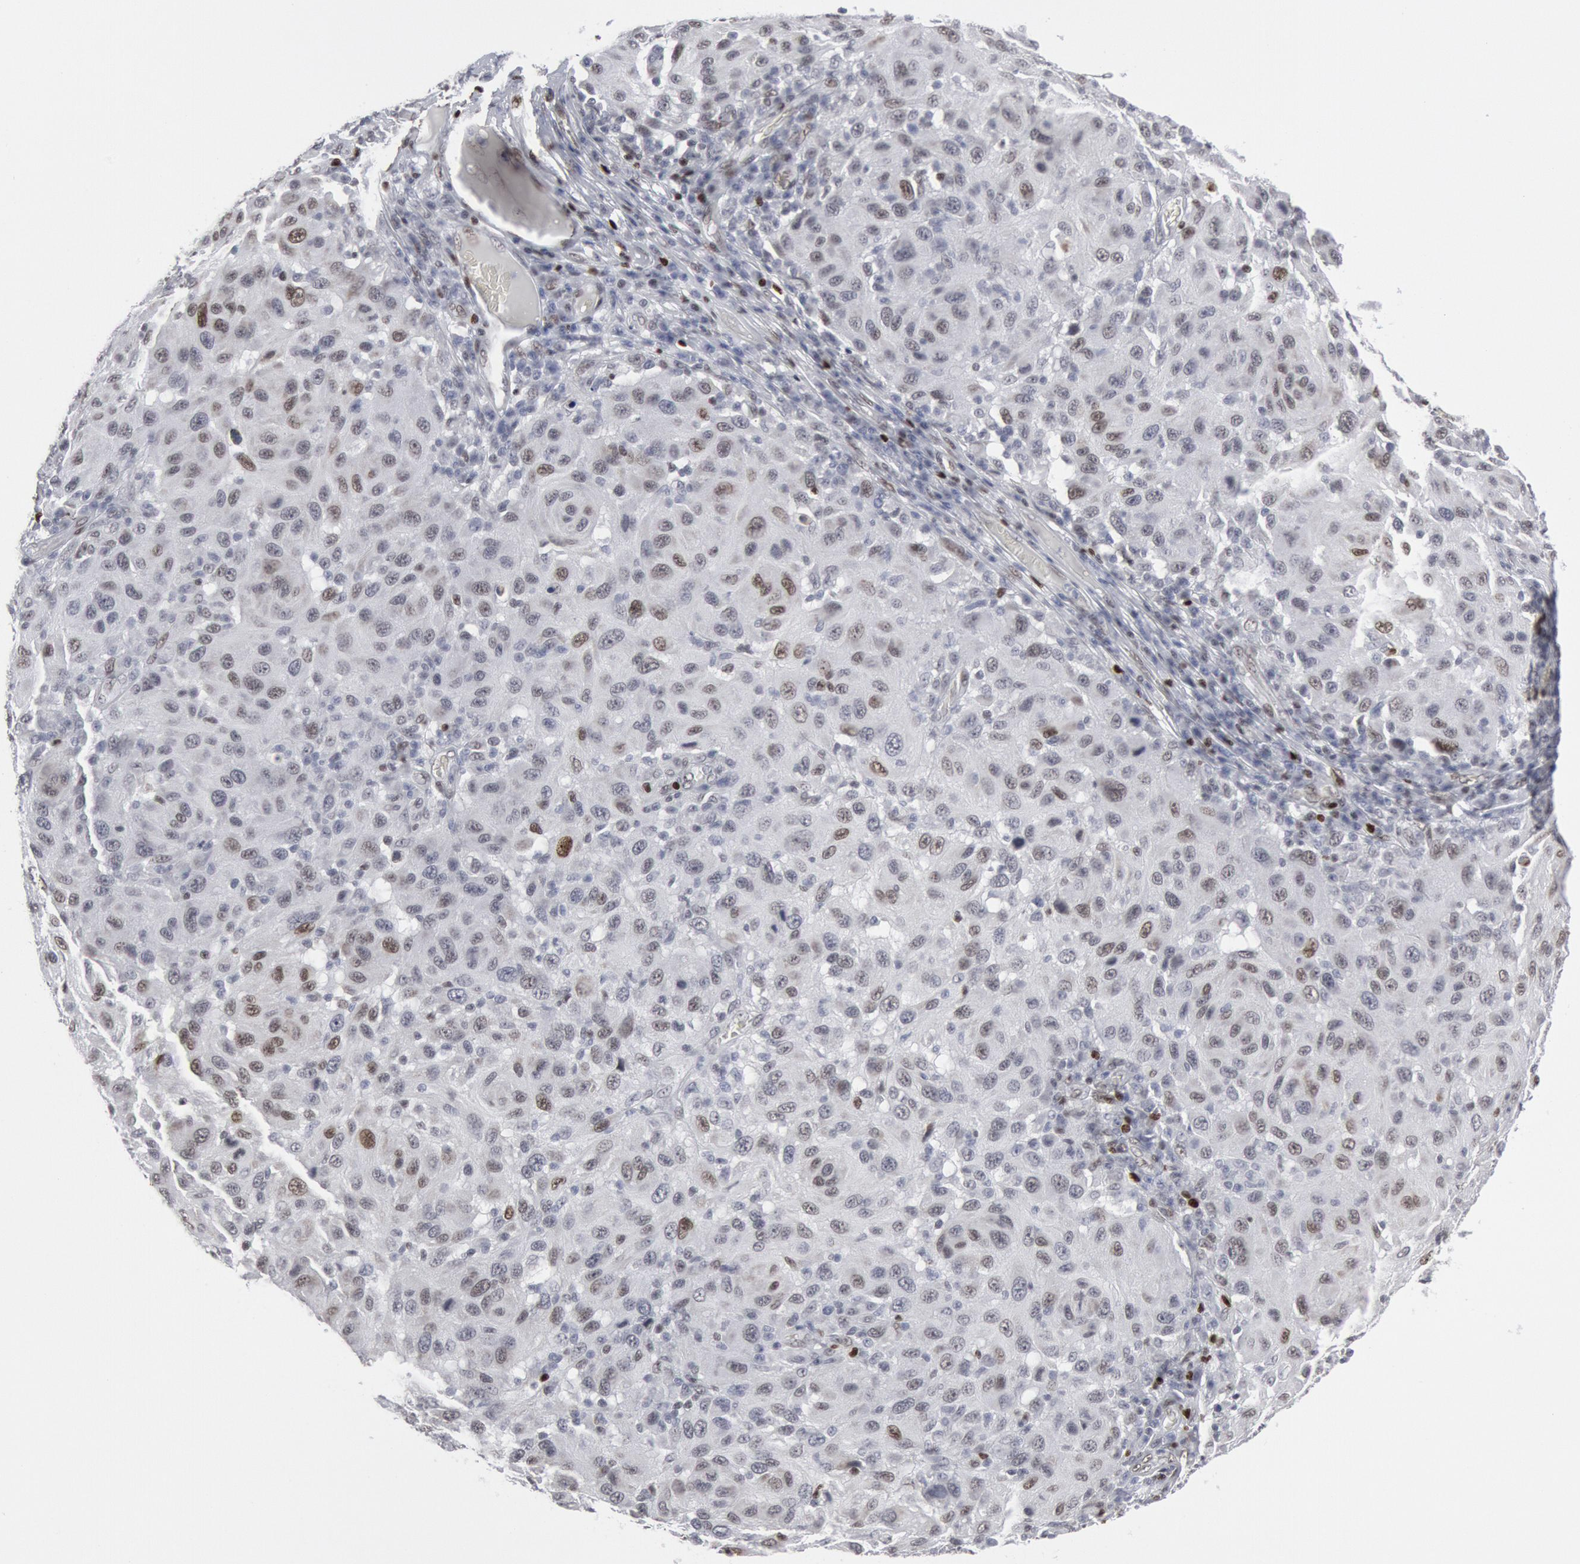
{"staining": {"intensity": "weak", "quantity": "<25%", "location": "nuclear"}, "tissue": "melanoma", "cell_type": "Tumor cells", "image_type": "cancer", "snomed": [{"axis": "morphology", "description": "Malignant melanoma, NOS"}, {"axis": "topography", "description": "Skin"}], "caption": "A photomicrograph of malignant melanoma stained for a protein displays no brown staining in tumor cells.", "gene": "MECP2", "patient": {"sex": "female", "age": 77}}